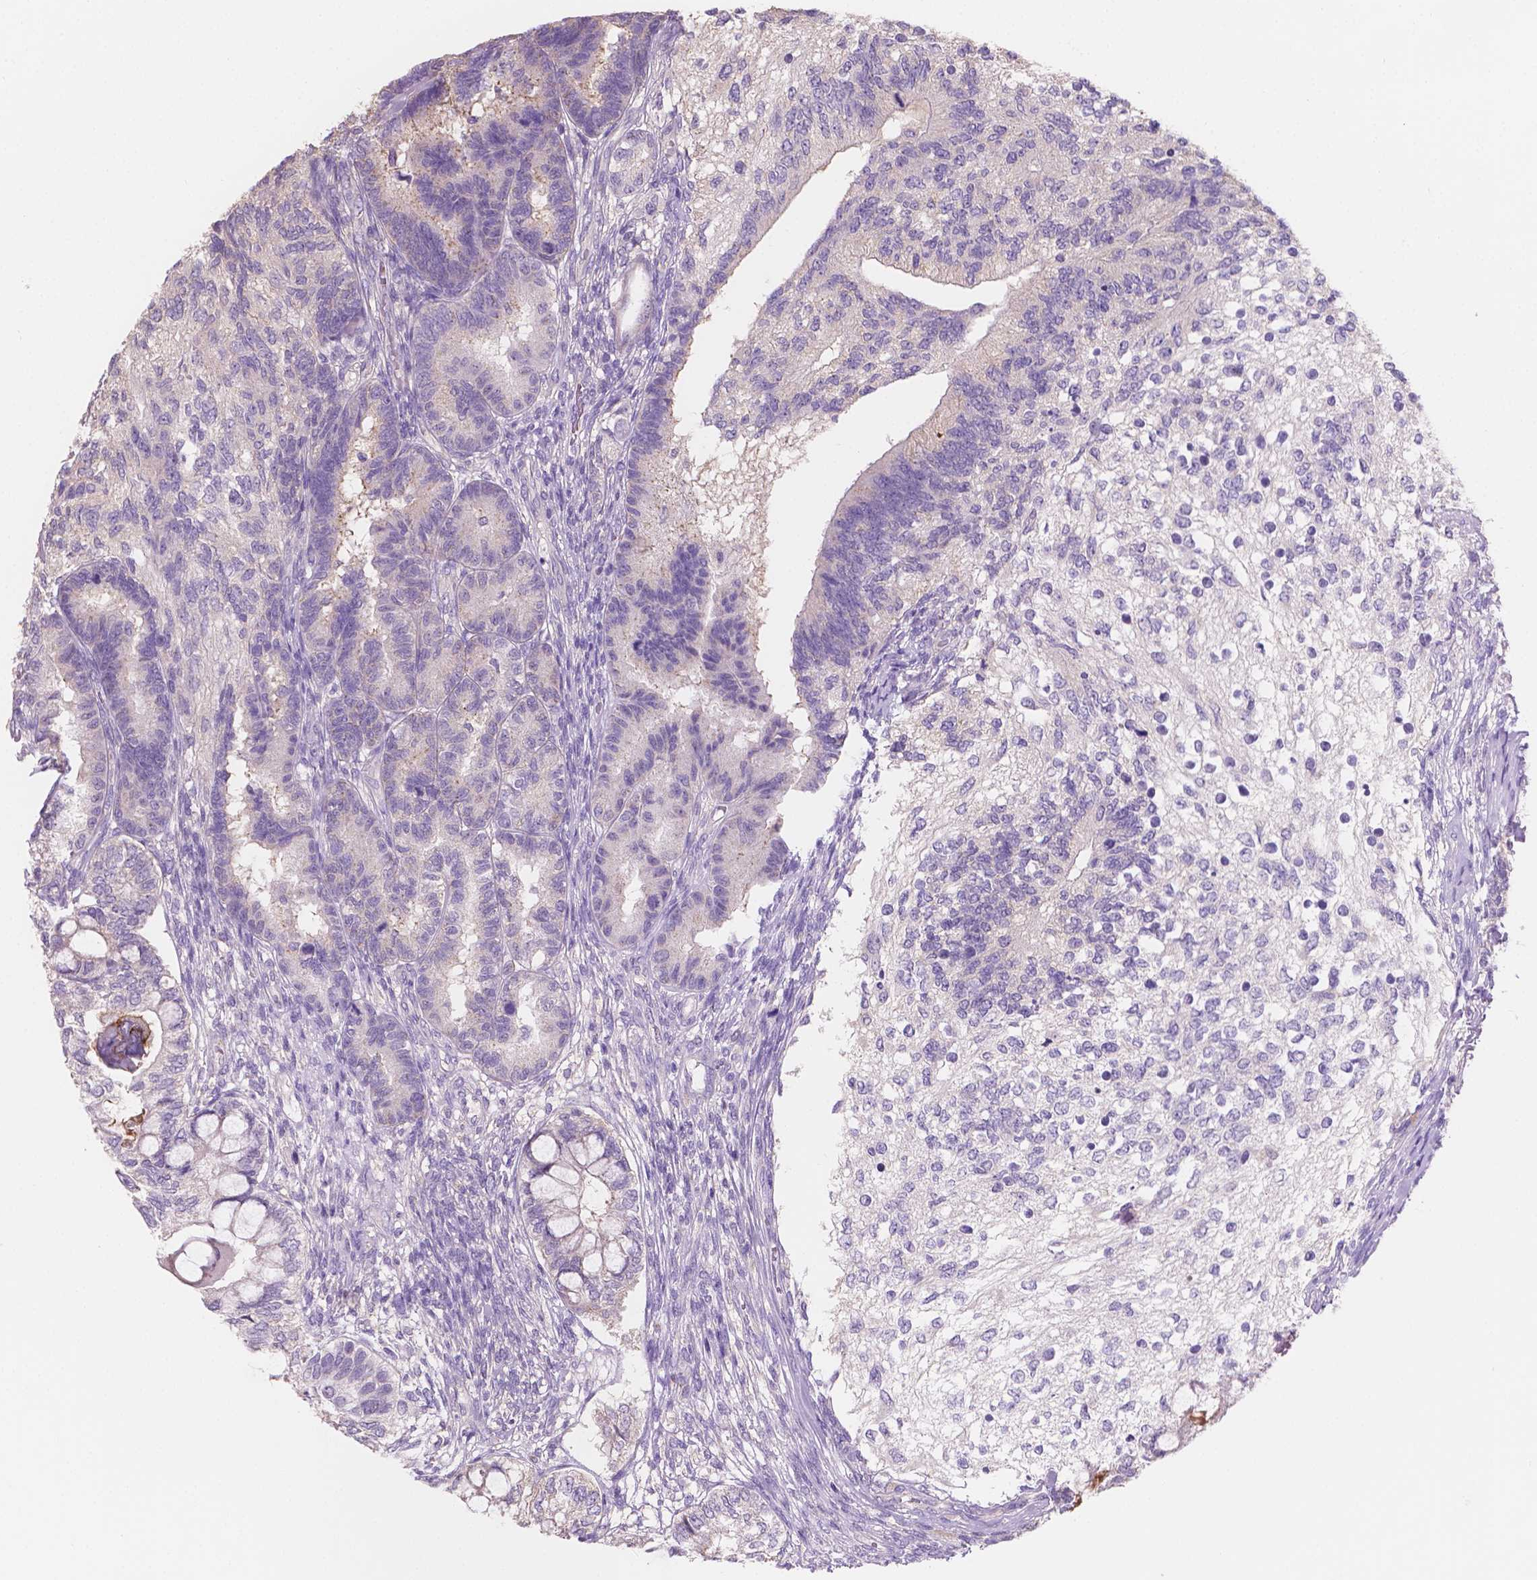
{"staining": {"intensity": "negative", "quantity": "none", "location": "none"}, "tissue": "testis cancer", "cell_type": "Tumor cells", "image_type": "cancer", "snomed": [{"axis": "morphology", "description": "Seminoma, NOS"}, {"axis": "morphology", "description": "Carcinoma, Embryonal, NOS"}, {"axis": "topography", "description": "Testis"}], "caption": "This photomicrograph is of testis cancer (seminoma) stained with immunohistochemistry to label a protein in brown with the nuclei are counter-stained blue. There is no positivity in tumor cells.", "gene": "SBSN", "patient": {"sex": "male", "age": 41}}